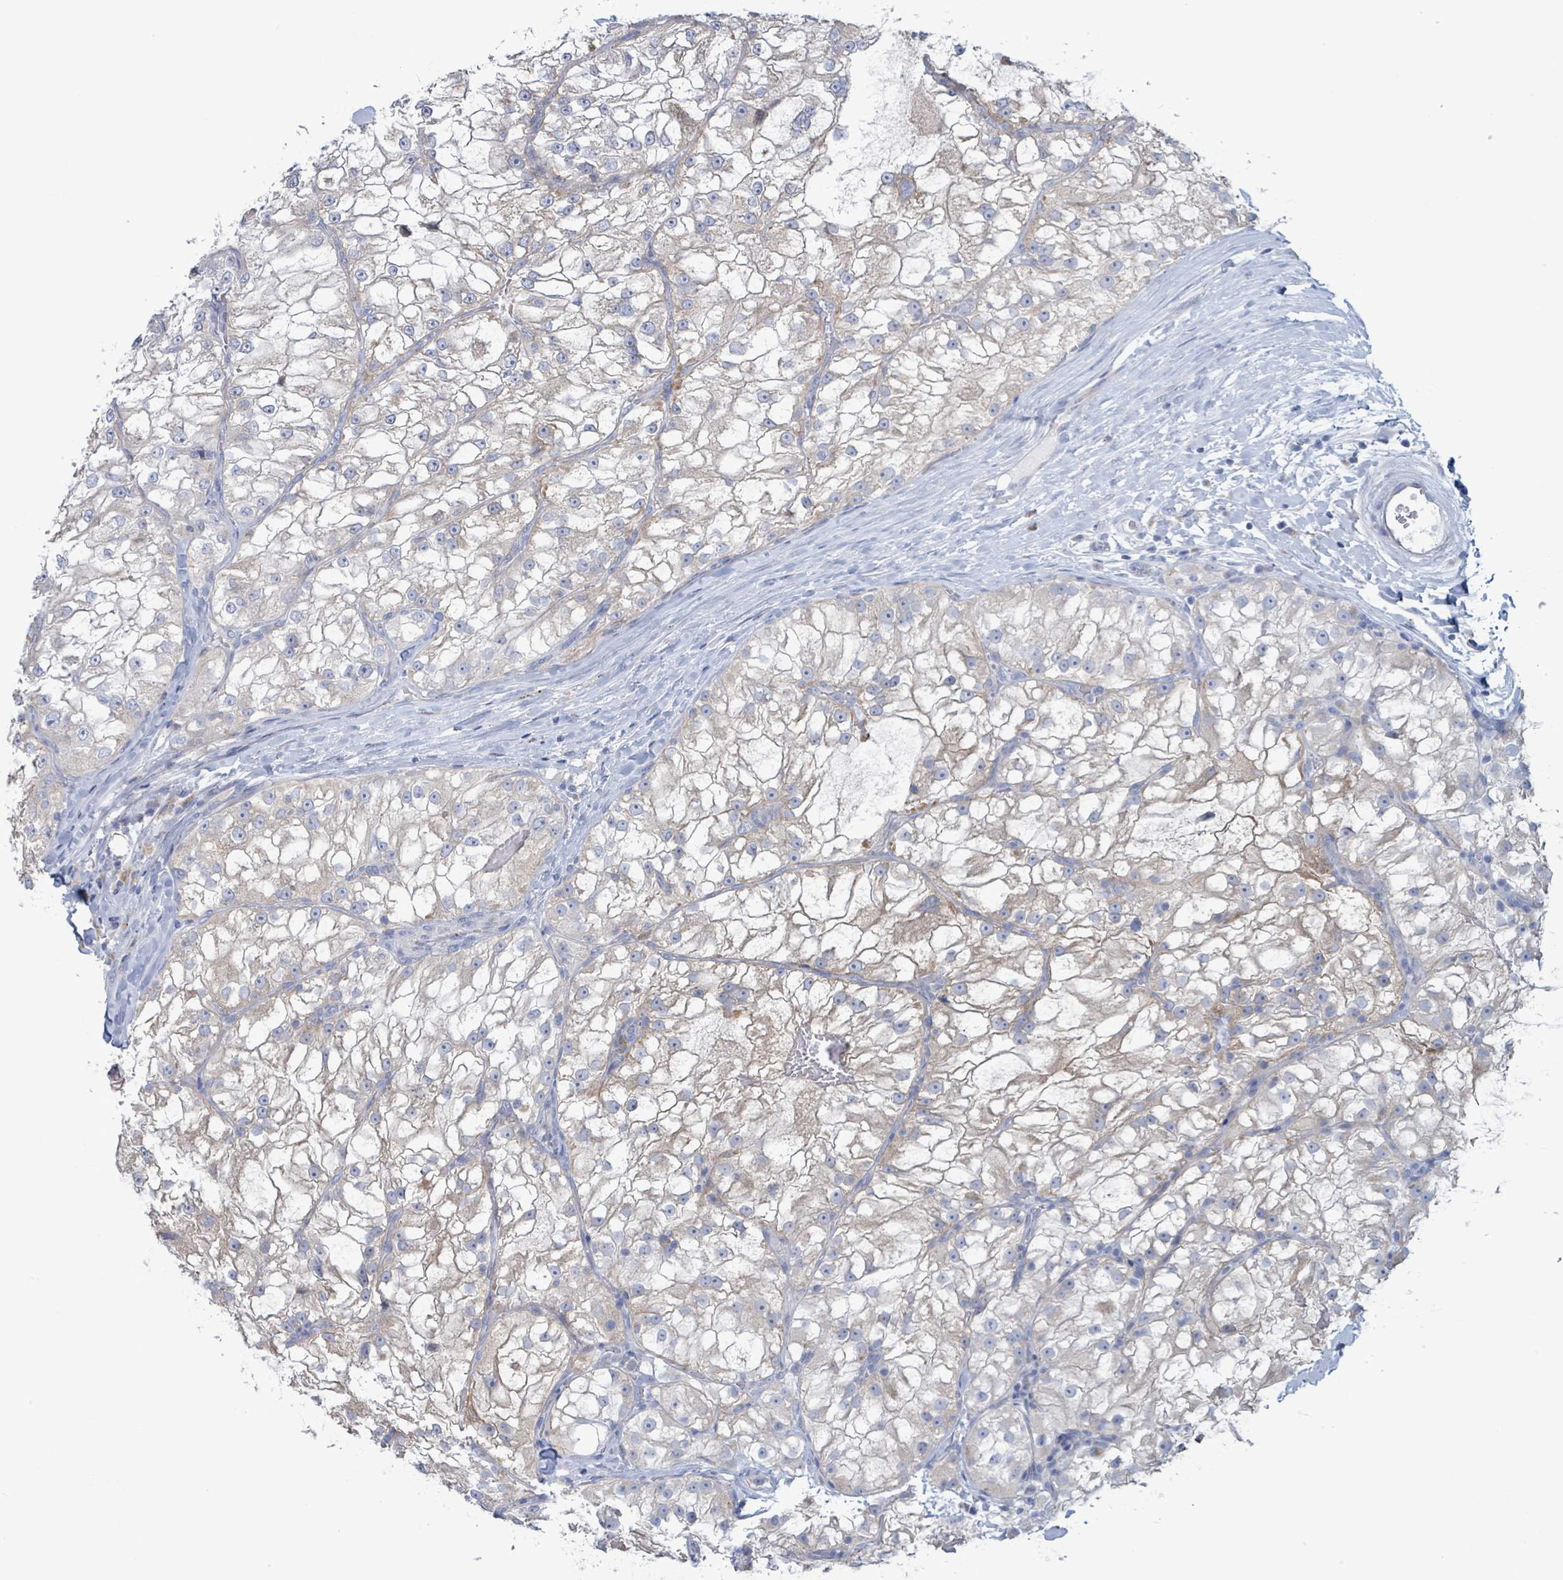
{"staining": {"intensity": "weak", "quantity": "<25%", "location": "cytoplasmic/membranous"}, "tissue": "renal cancer", "cell_type": "Tumor cells", "image_type": "cancer", "snomed": [{"axis": "morphology", "description": "Adenocarcinoma, NOS"}, {"axis": "topography", "description": "Kidney"}], "caption": "There is no significant positivity in tumor cells of renal adenocarcinoma.", "gene": "AKR1C4", "patient": {"sex": "female", "age": 72}}